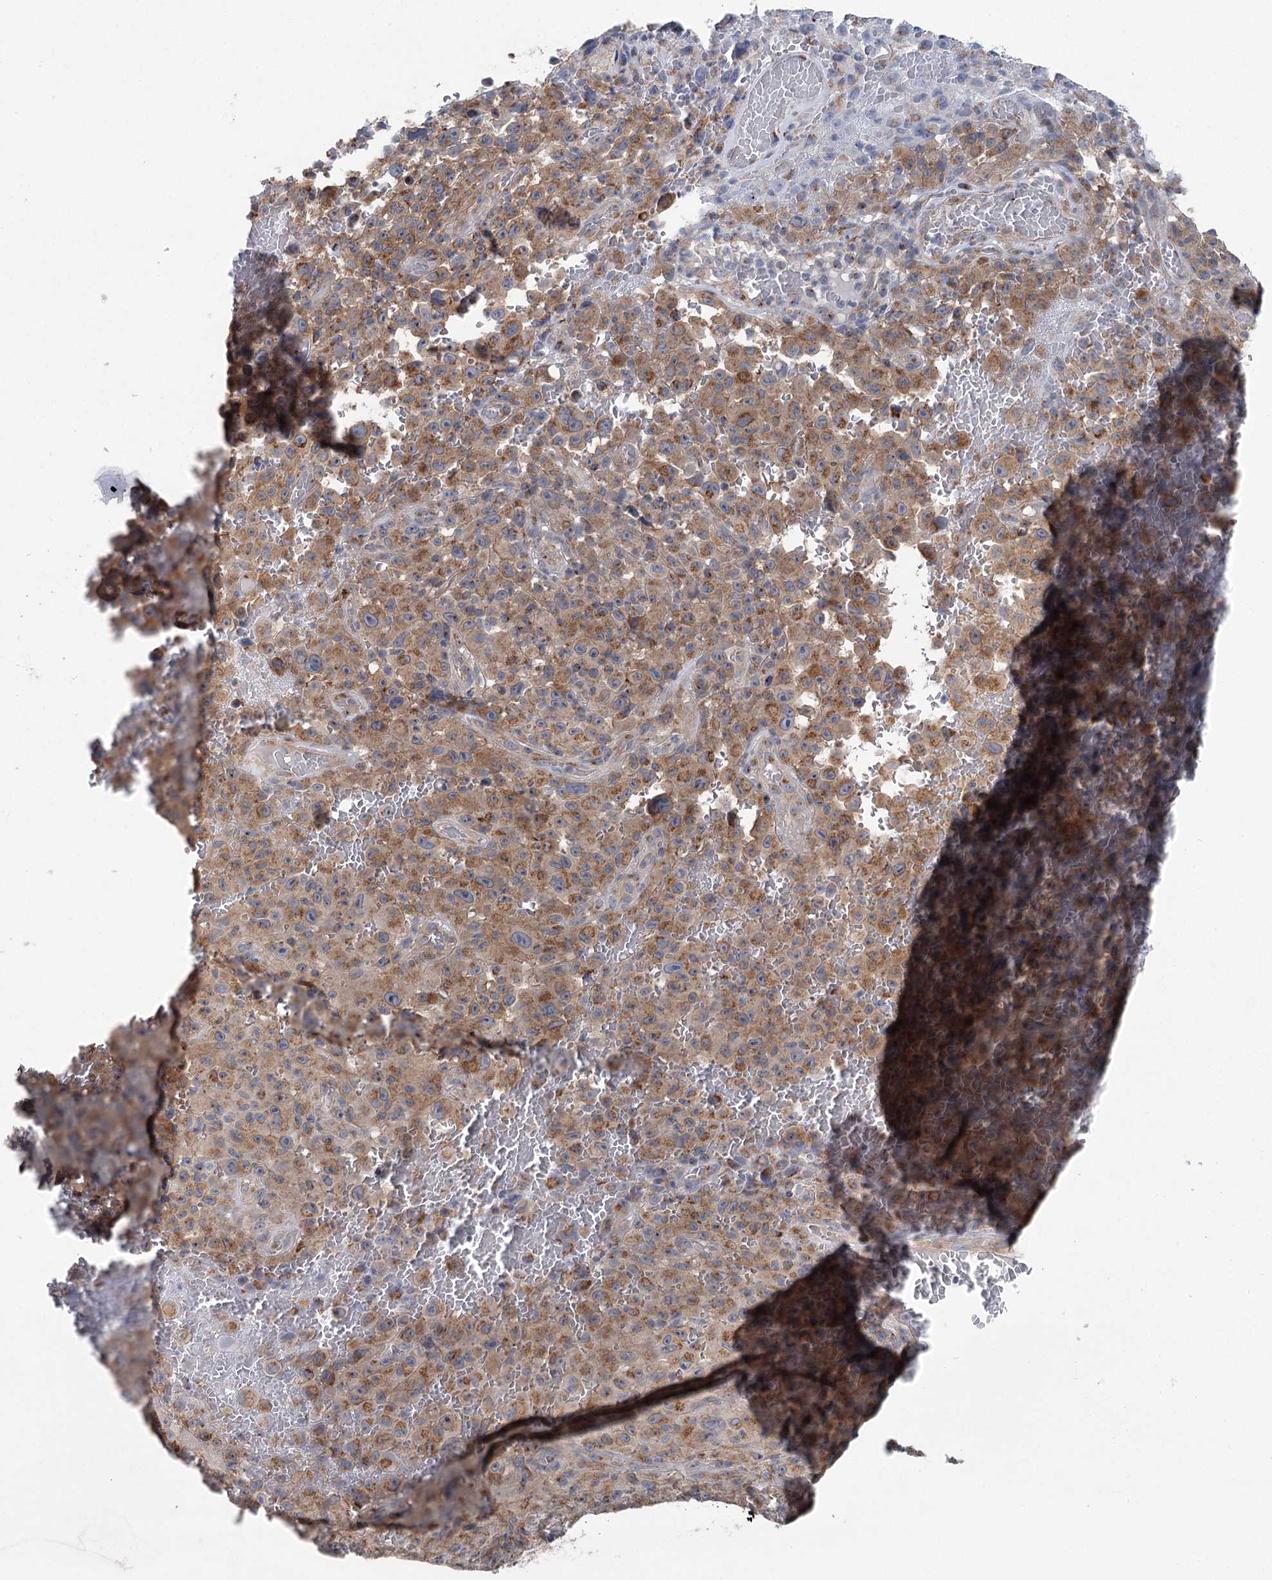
{"staining": {"intensity": "moderate", "quantity": ">75%", "location": "cytoplasmic/membranous"}, "tissue": "melanoma", "cell_type": "Tumor cells", "image_type": "cancer", "snomed": [{"axis": "morphology", "description": "Malignant melanoma, NOS"}, {"axis": "topography", "description": "Skin"}], "caption": "Tumor cells show medium levels of moderate cytoplasmic/membranous expression in about >75% of cells in human melanoma. Using DAB (brown) and hematoxylin (blue) stains, captured at high magnification using brightfield microscopy.", "gene": "ITIH5", "patient": {"sex": "female", "age": 82}}